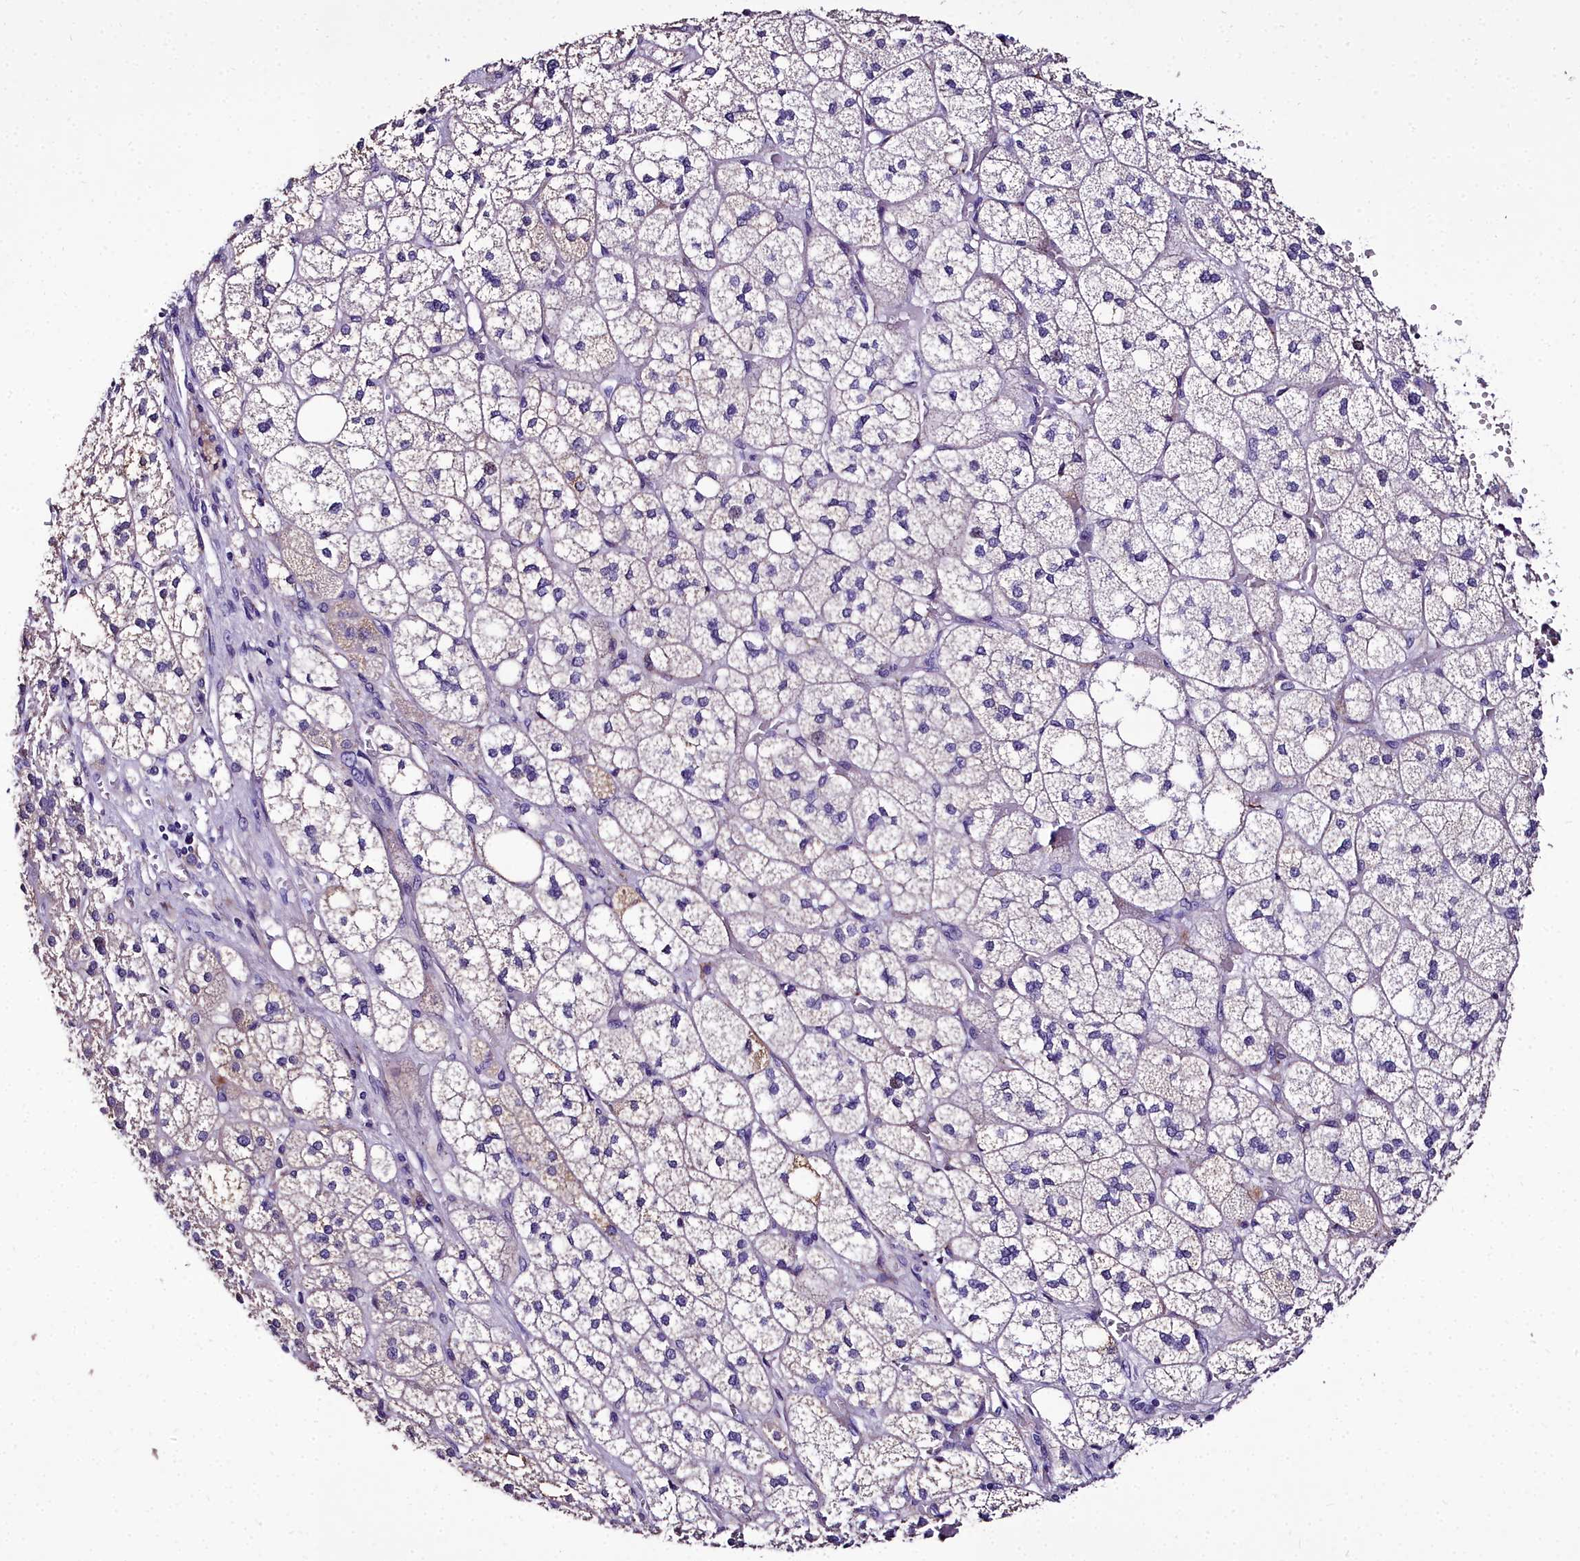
{"staining": {"intensity": "moderate", "quantity": "<25%", "location": "cytoplasmic/membranous"}, "tissue": "adrenal gland", "cell_type": "Glandular cells", "image_type": "normal", "snomed": [{"axis": "morphology", "description": "Normal tissue, NOS"}, {"axis": "topography", "description": "Adrenal gland"}], "caption": "A brown stain highlights moderate cytoplasmic/membranous staining of a protein in glandular cells of unremarkable human adrenal gland.", "gene": "MS4A18", "patient": {"sex": "male", "age": 61}}